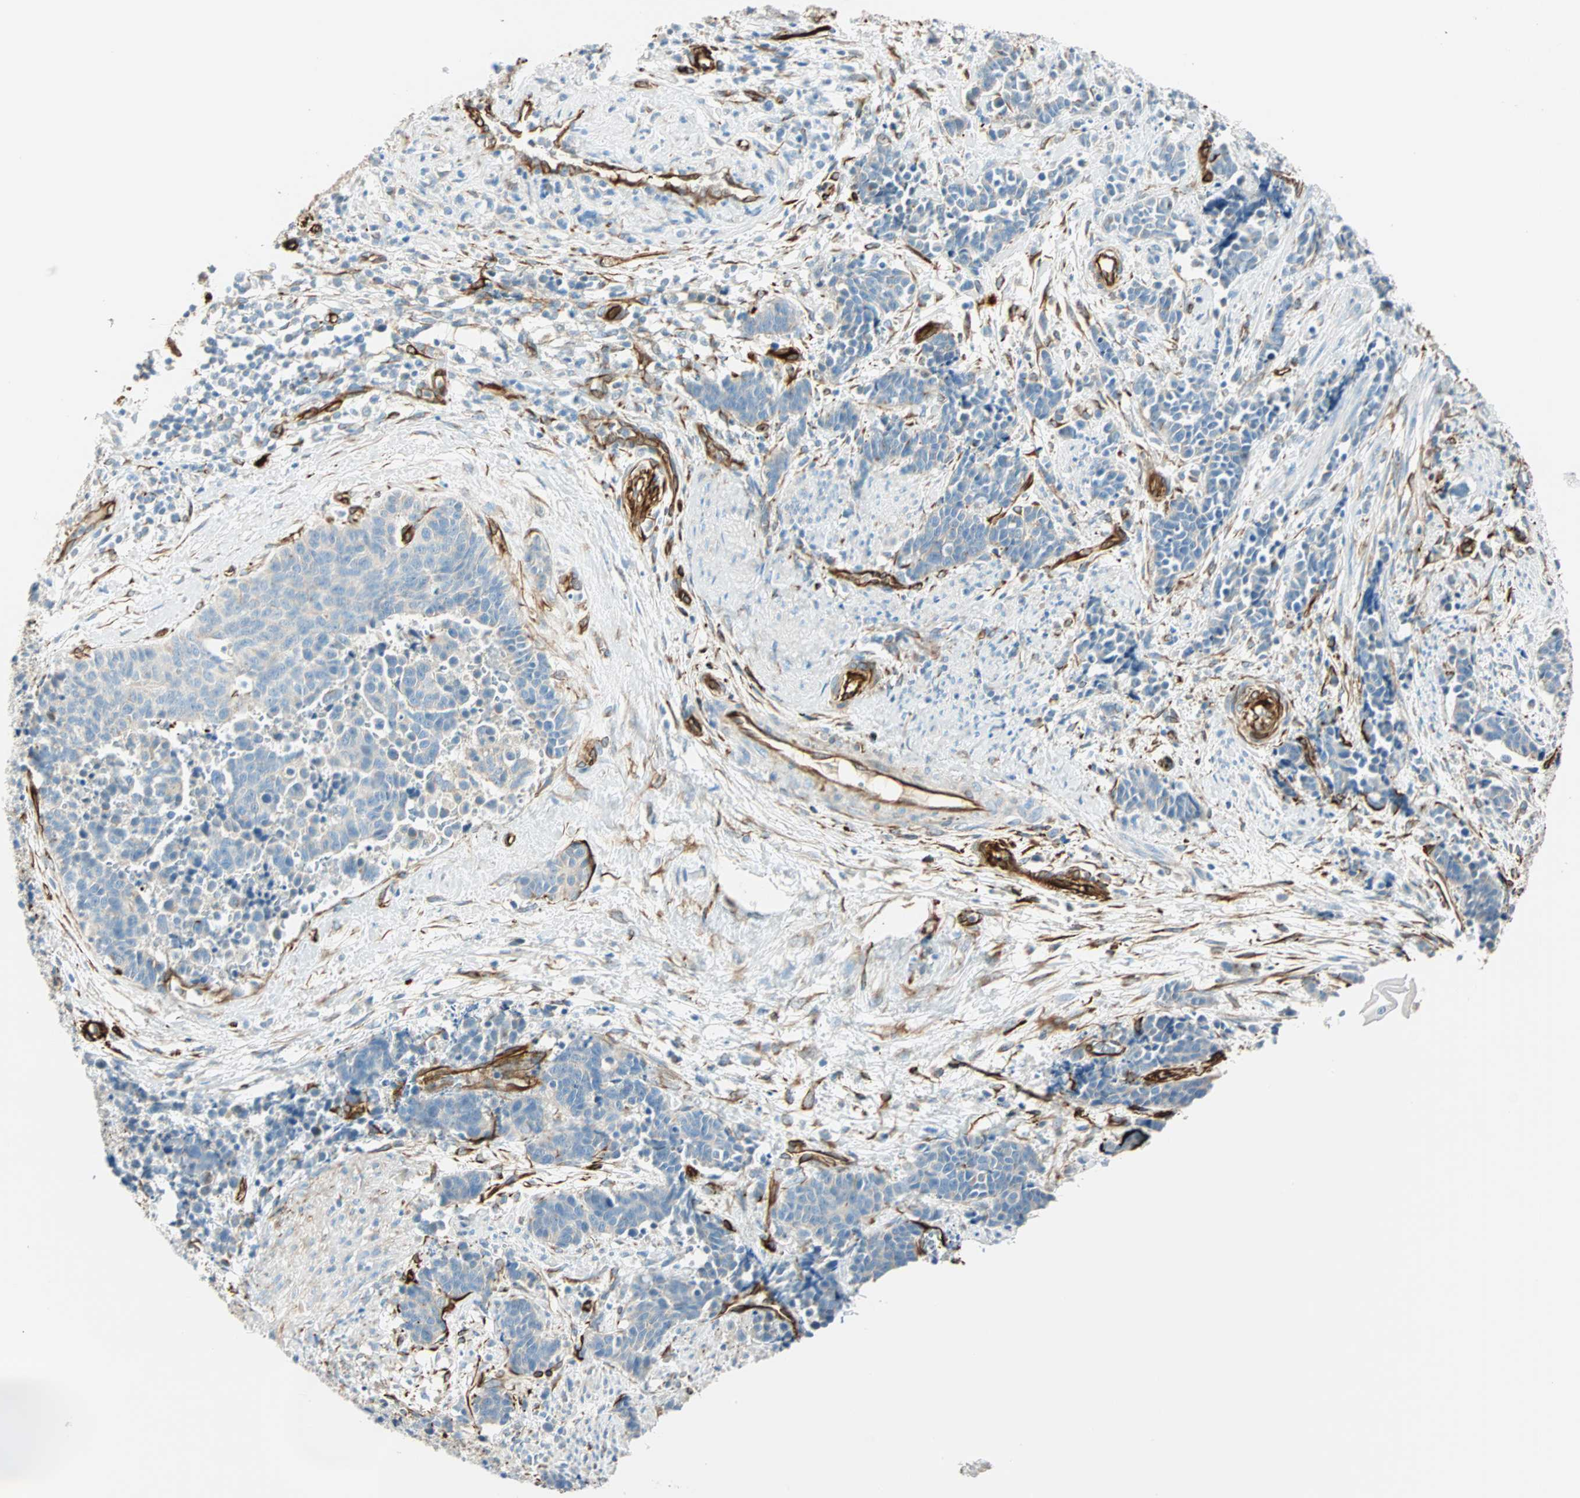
{"staining": {"intensity": "negative", "quantity": "none", "location": "none"}, "tissue": "cervical cancer", "cell_type": "Tumor cells", "image_type": "cancer", "snomed": [{"axis": "morphology", "description": "Squamous cell carcinoma, NOS"}, {"axis": "topography", "description": "Cervix"}], "caption": "A micrograph of cervical cancer stained for a protein demonstrates no brown staining in tumor cells. (Brightfield microscopy of DAB immunohistochemistry (IHC) at high magnification).", "gene": "NES", "patient": {"sex": "female", "age": 35}}